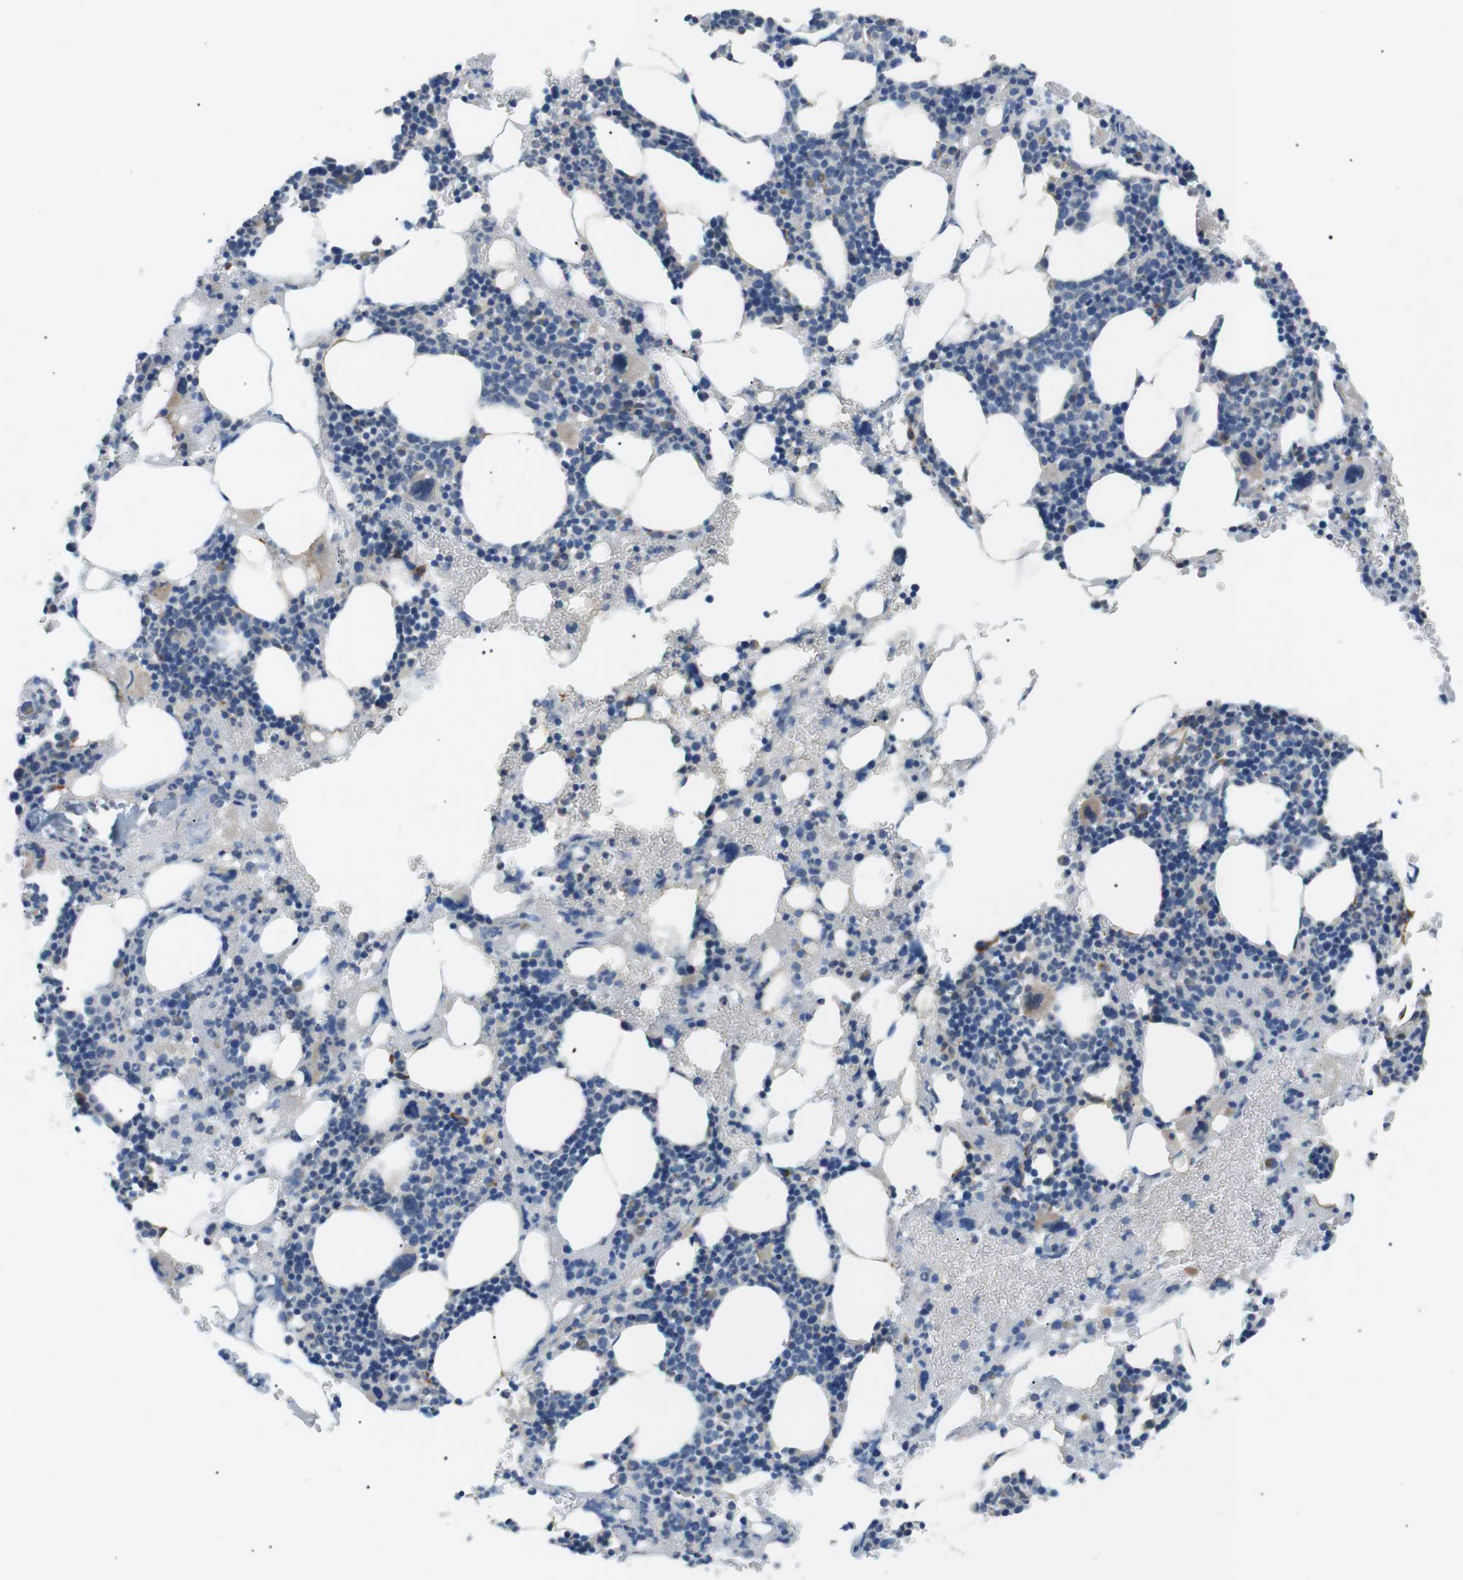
{"staining": {"intensity": "weak", "quantity": "<25%", "location": "cytoplasmic/membranous"}, "tissue": "bone marrow", "cell_type": "Hematopoietic cells", "image_type": "normal", "snomed": [{"axis": "morphology", "description": "Normal tissue, NOS"}, {"axis": "morphology", "description": "Inflammation, NOS"}, {"axis": "topography", "description": "Bone marrow"}], "caption": "A high-resolution photomicrograph shows immunohistochemistry staining of unremarkable bone marrow, which exhibits no significant positivity in hematopoietic cells.", "gene": "MTARC2", "patient": {"sex": "female", "age": 64}}